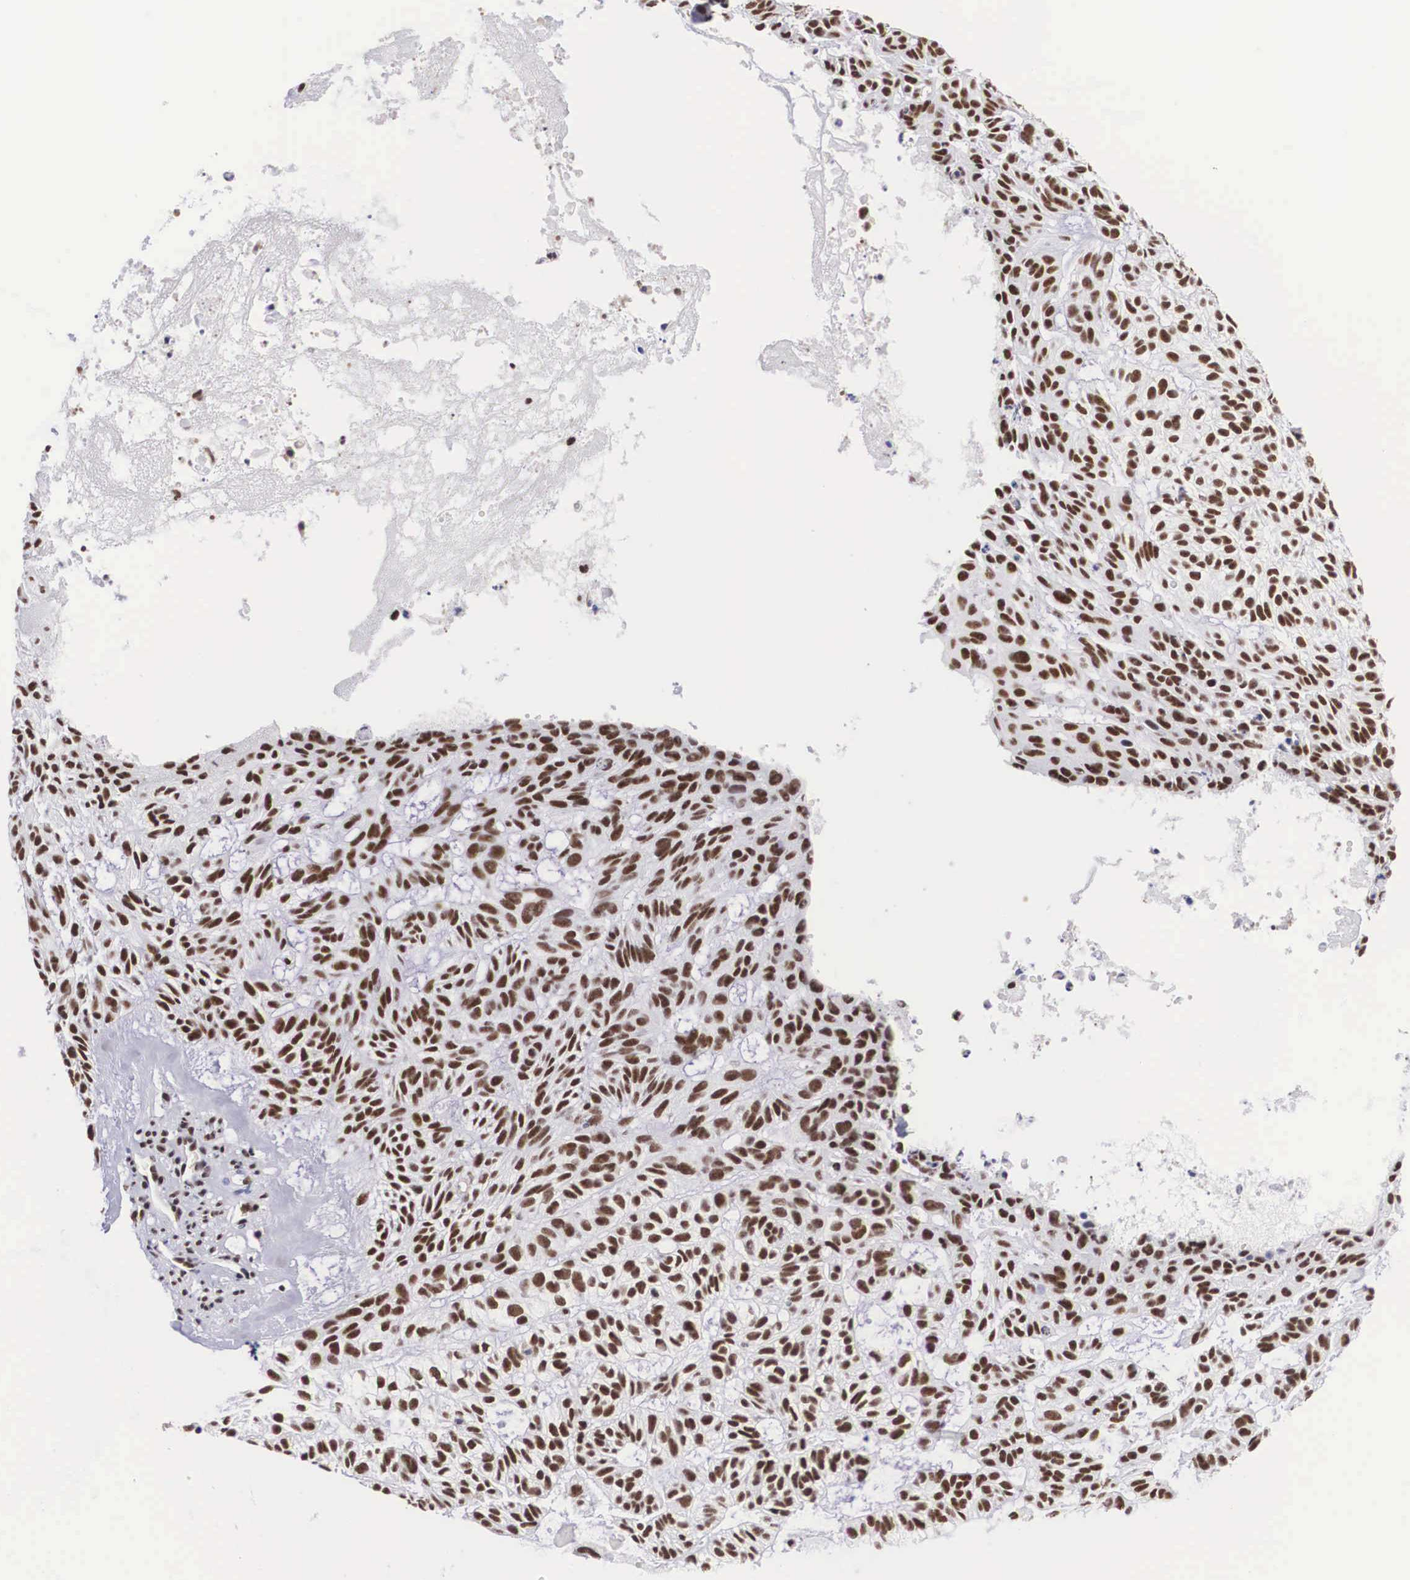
{"staining": {"intensity": "moderate", "quantity": ">75%", "location": "nuclear"}, "tissue": "skin cancer", "cell_type": "Tumor cells", "image_type": "cancer", "snomed": [{"axis": "morphology", "description": "Basal cell carcinoma"}, {"axis": "topography", "description": "Skin"}], "caption": "Skin basal cell carcinoma tissue exhibits moderate nuclear staining in about >75% of tumor cells, visualized by immunohistochemistry.", "gene": "SF3A1", "patient": {"sex": "male", "age": 75}}